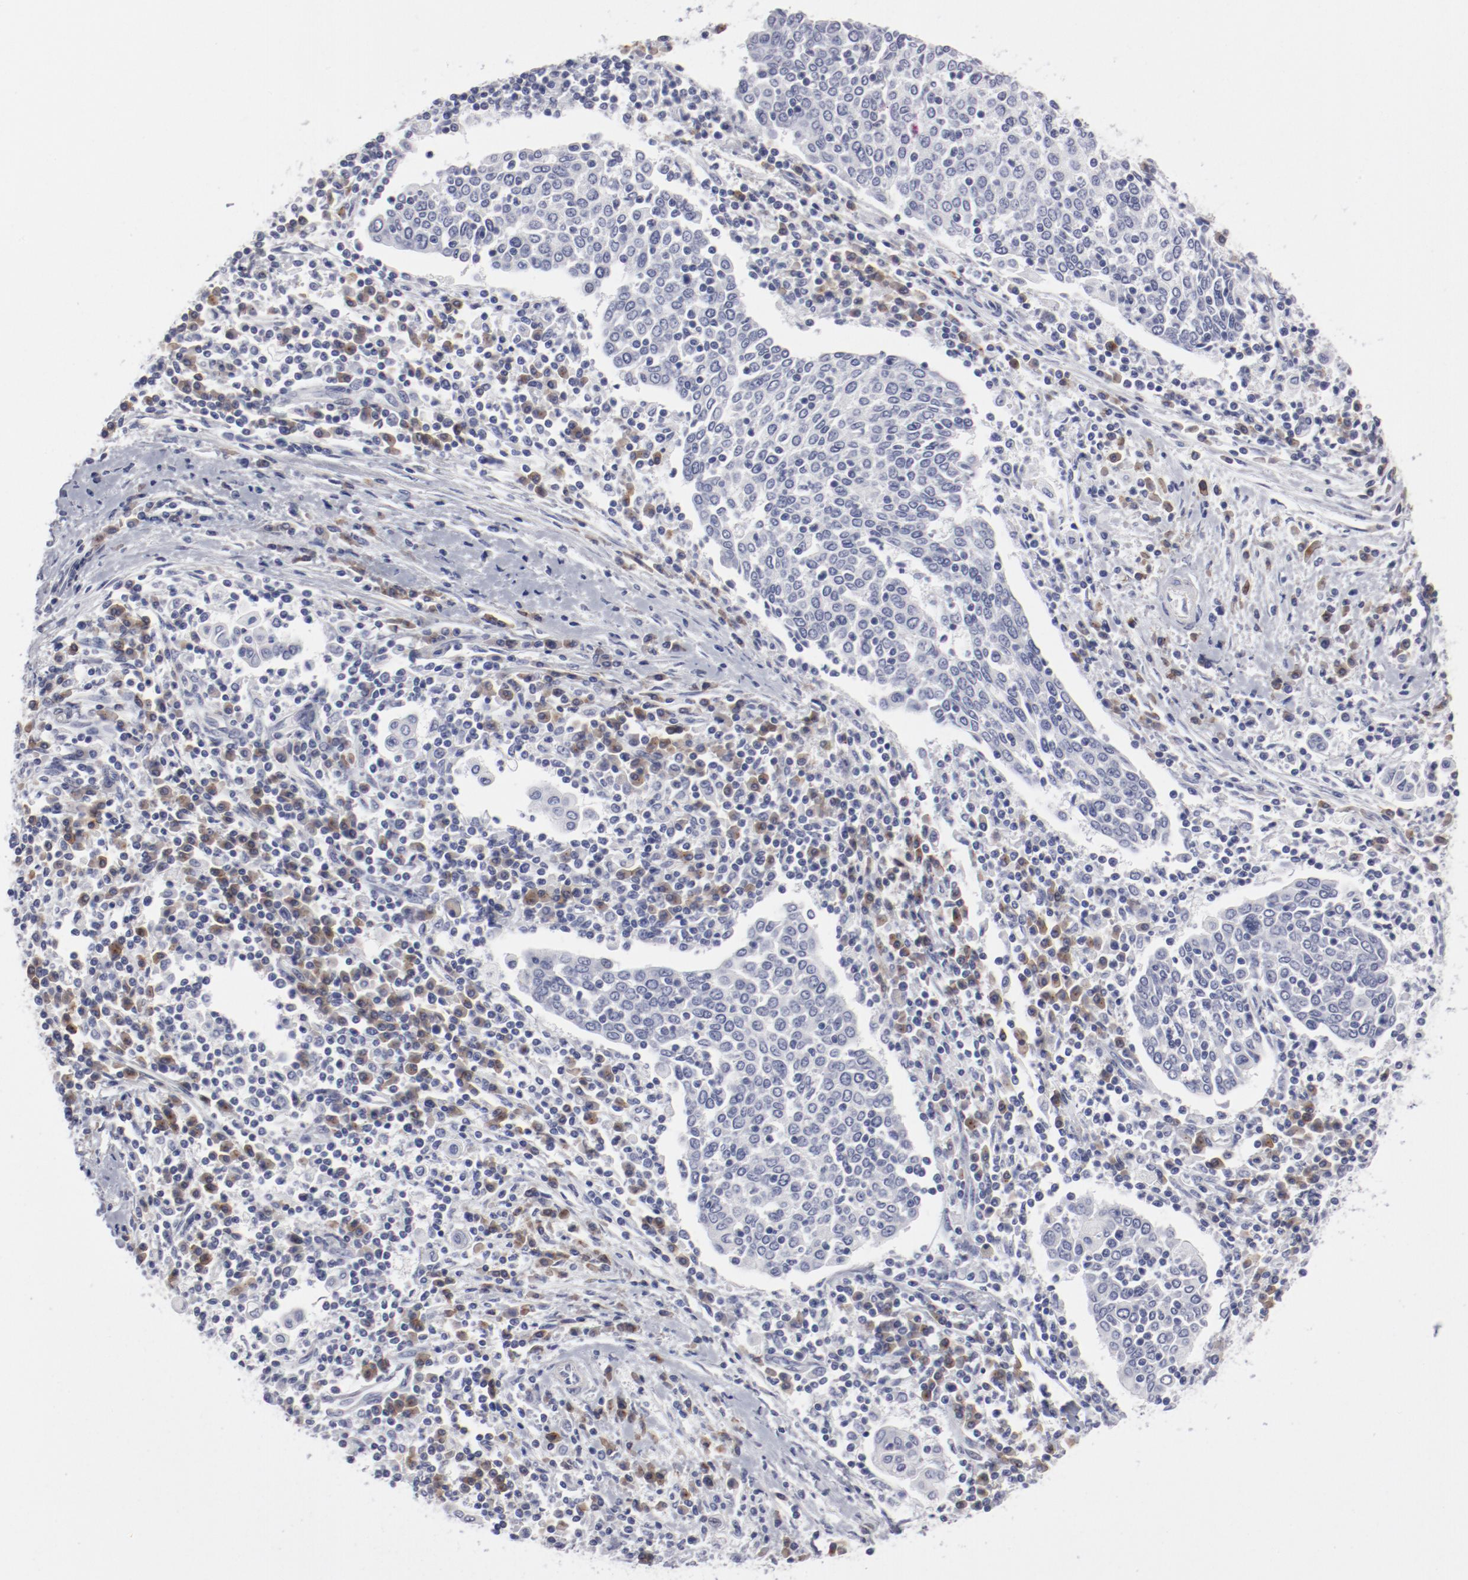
{"staining": {"intensity": "negative", "quantity": "none", "location": "none"}, "tissue": "cervical cancer", "cell_type": "Tumor cells", "image_type": "cancer", "snomed": [{"axis": "morphology", "description": "Squamous cell carcinoma, NOS"}, {"axis": "topography", "description": "Cervix"}], "caption": "Photomicrograph shows no significant protein positivity in tumor cells of cervical cancer (squamous cell carcinoma).", "gene": "LAX1", "patient": {"sex": "female", "age": 40}}